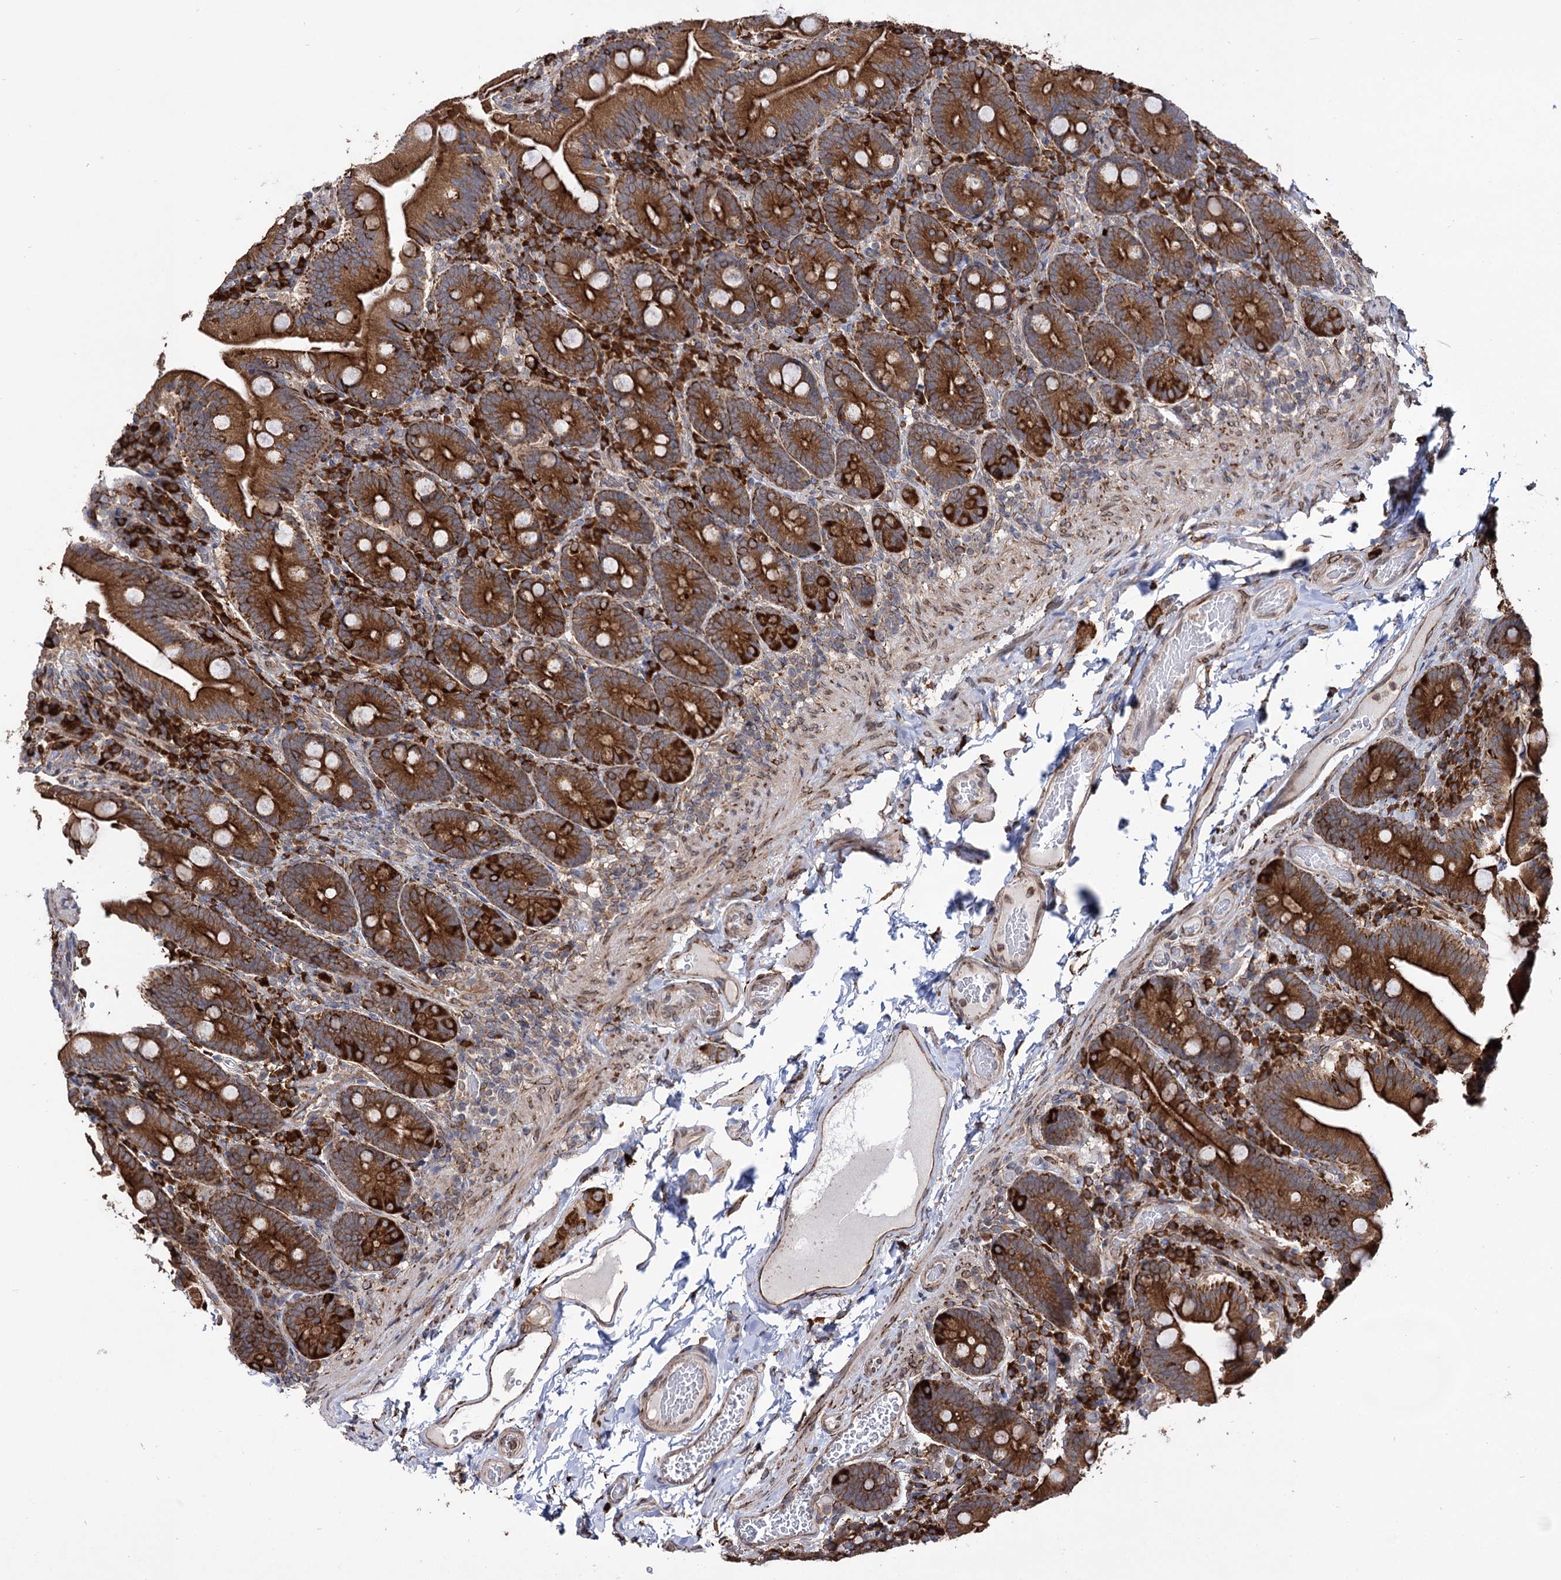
{"staining": {"intensity": "strong", "quantity": ">75%", "location": "cytoplasmic/membranous"}, "tissue": "duodenum", "cell_type": "Glandular cells", "image_type": "normal", "snomed": [{"axis": "morphology", "description": "Normal tissue, NOS"}, {"axis": "topography", "description": "Duodenum"}], "caption": "Protein staining of benign duodenum shows strong cytoplasmic/membranous expression in approximately >75% of glandular cells. (DAB (3,3'-diaminobenzidine) IHC, brown staining for protein, blue staining for nuclei).", "gene": "CDAN1", "patient": {"sex": "female", "age": 62}}